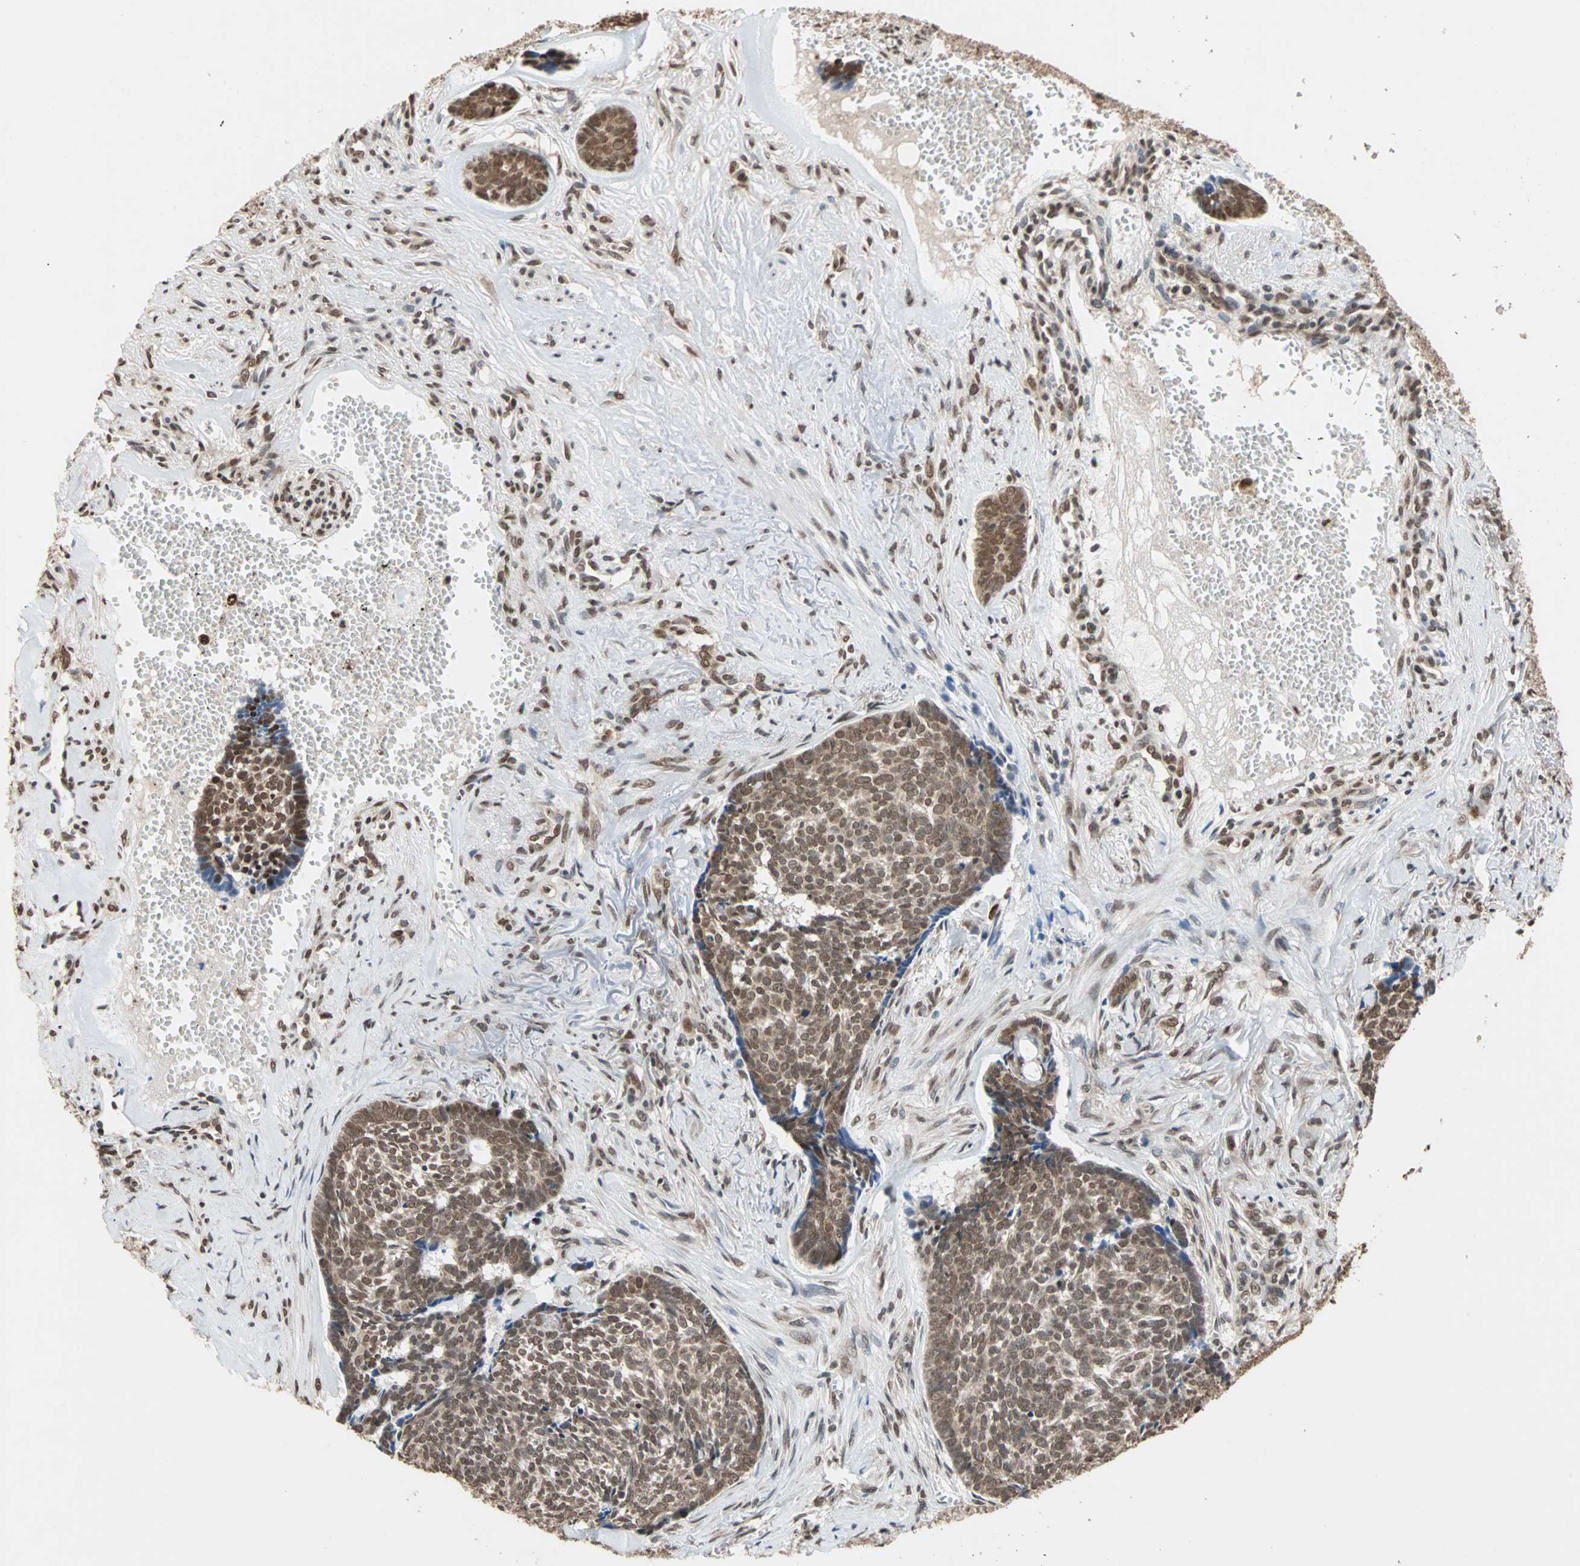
{"staining": {"intensity": "strong", "quantity": ">75%", "location": "nuclear"}, "tissue": "skin cancer", "cell_type": "Tumor cells", "image_type": "cancer", "snomed": [{"axis": "morphology", "description": "Basal cell carcinoma"}, {"axis": "topography", "description": "Skin"}], "caption": "Human skin basal cell carcinoma stained for a protein (brown) displays strong nuclear positive positivity in about >75% of tumor cells.", "gene": "DAZAP1", "patient": {"sex": "male", "age": 84}}